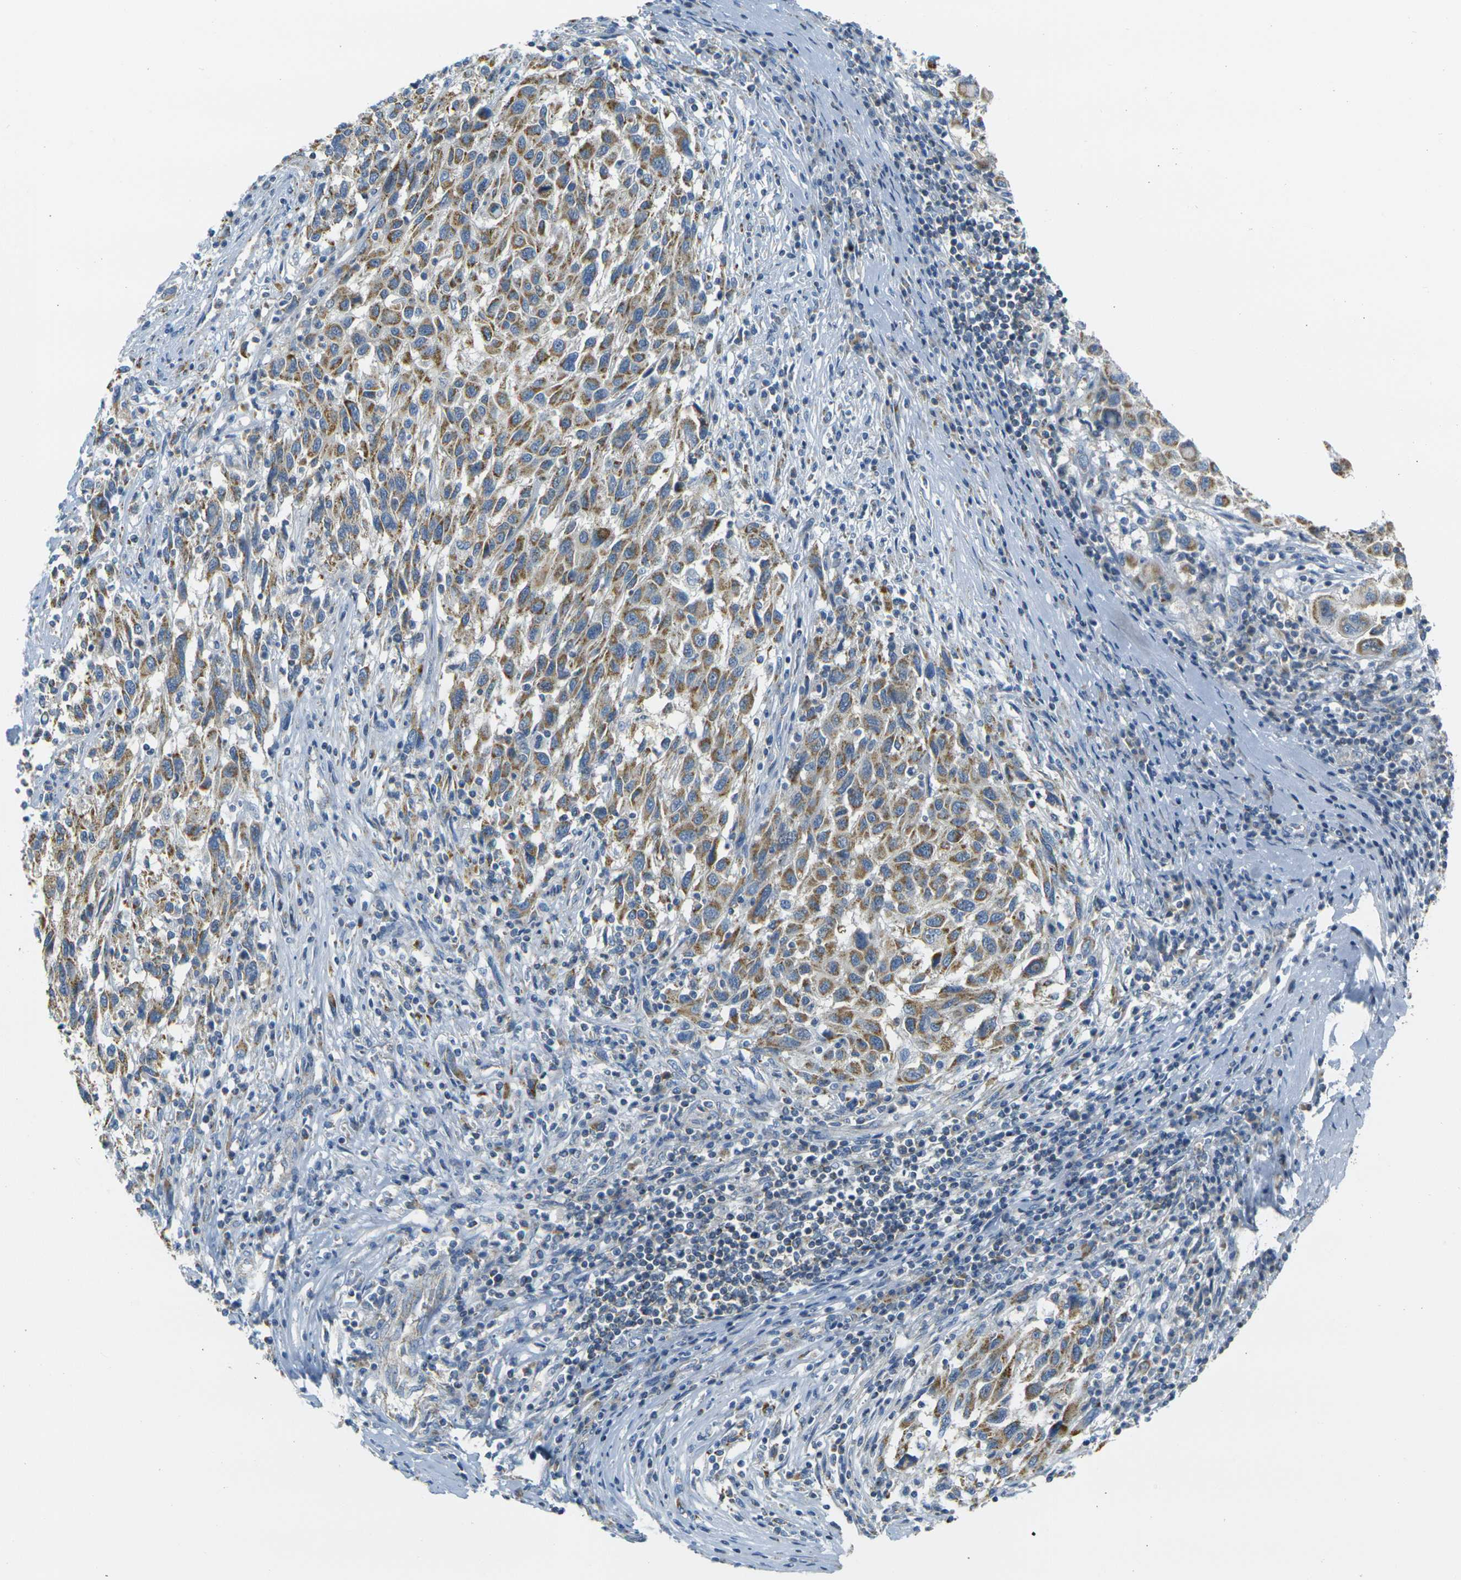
{"staining": {"intensity": "weak", "quantity": ">75%", "location": "cytoplasmic/membranous"}, "tissue": "melanoma", "cell_type": "Tumor cells", "image_type": "cancer", "snomed": [{"axis": "morphology", "description": "Malignant melanoma, Metastatic site"}, {"axis": "topography", "description": "Lymph node"}], "caption": "A brown stain labels weak cytoplasmic/membranous staining of a protein in melanoma tumor cells.", "gene": "PARD6B", "patient": {"sex": "male", "age": 61}}